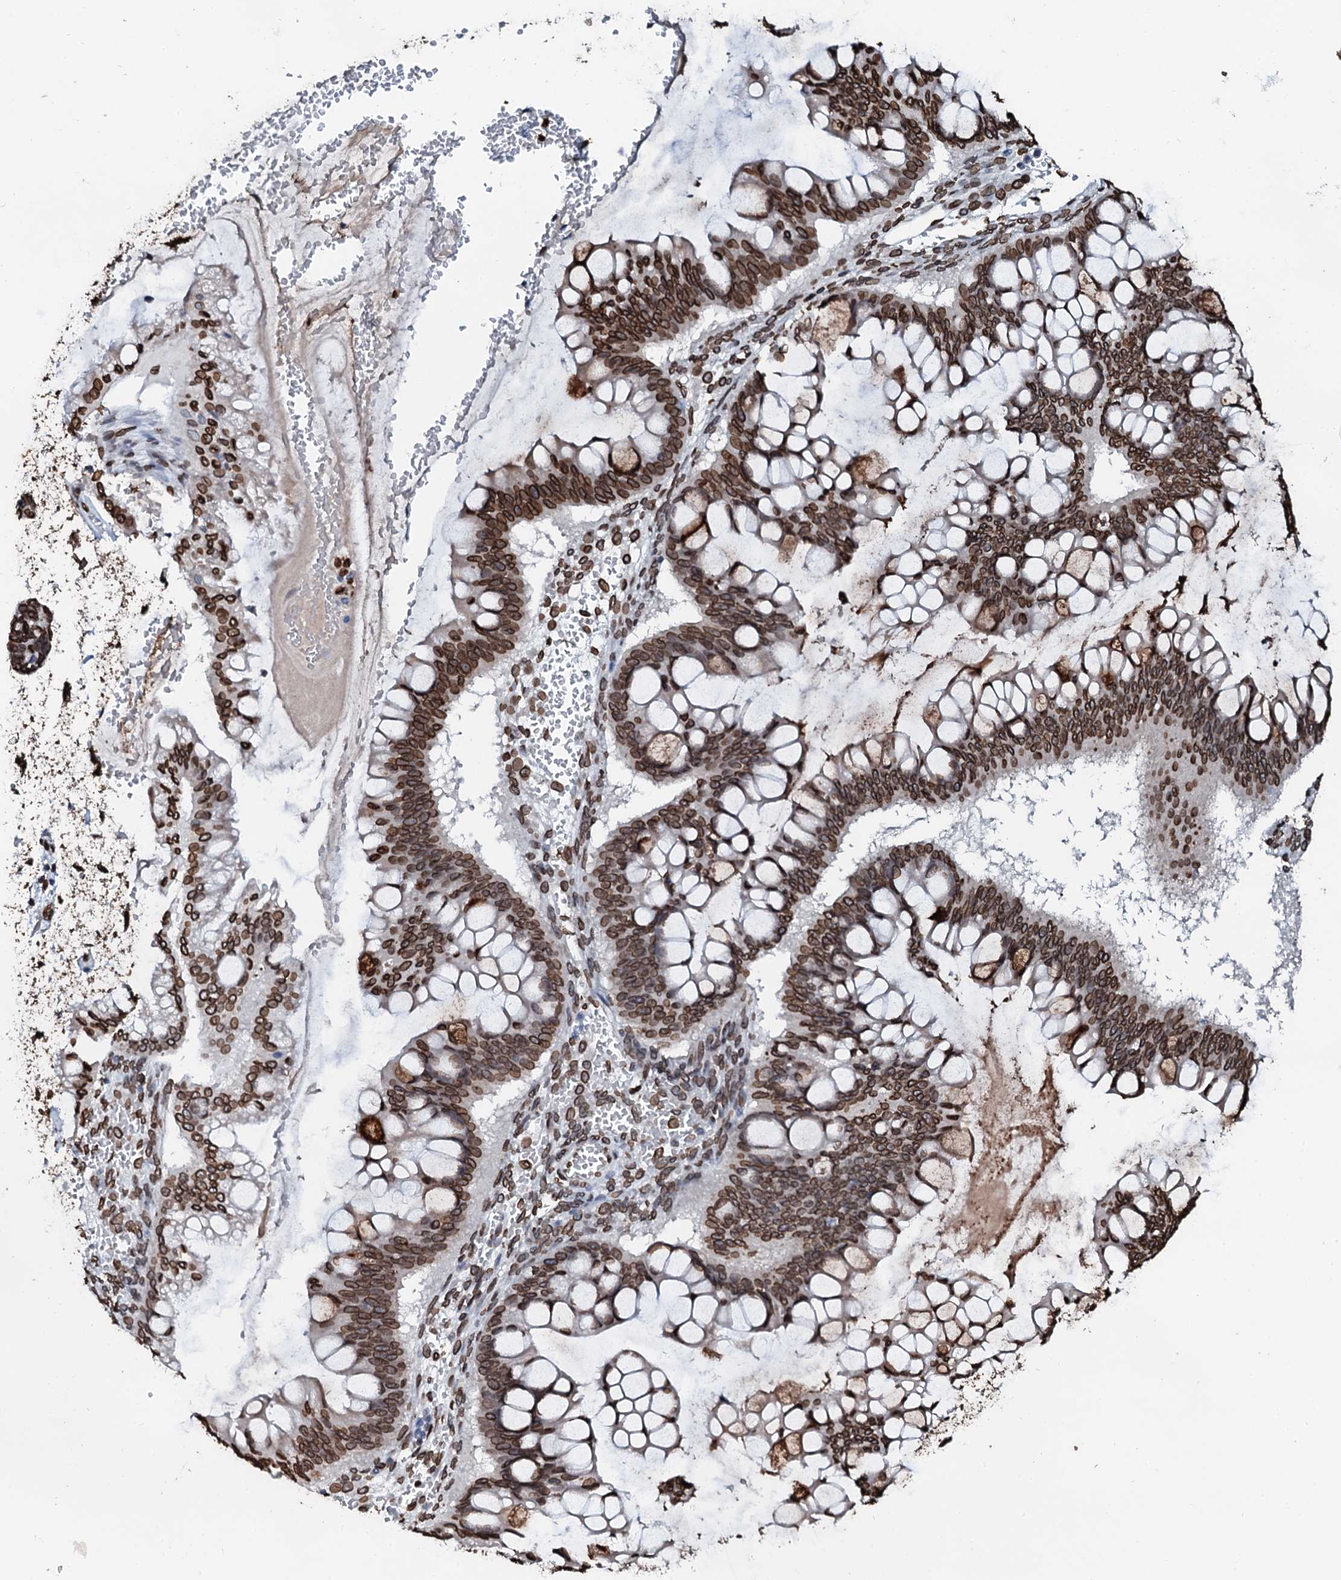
{"staining": {"intensity": "strong", "quantity": ">75%", "location": "cytoplasmic/membranous,nuclear"}, "tissue": "ovarian cancer", "cell_type": "Tumor cells", "image_type": "cancer", "snomed": [{"axis": "morphology", "description": "Cystadenocarcinoma, mucinous, NOS"}, {"axis": "topography", "description": "Ovary"}], "caption": "Immunohistochemical staining of human ovarian cancer displays high levels of strong cytoplasmic/membranous and nuclear positivity in about >75% of tumor cells. The staining was performed using DAB, with brown indicating positive protein expression. Nuclei are stained blue with hematoxylin.", "gene": "KATNAL2", "patient": {"sex": "female", "age": 73}}